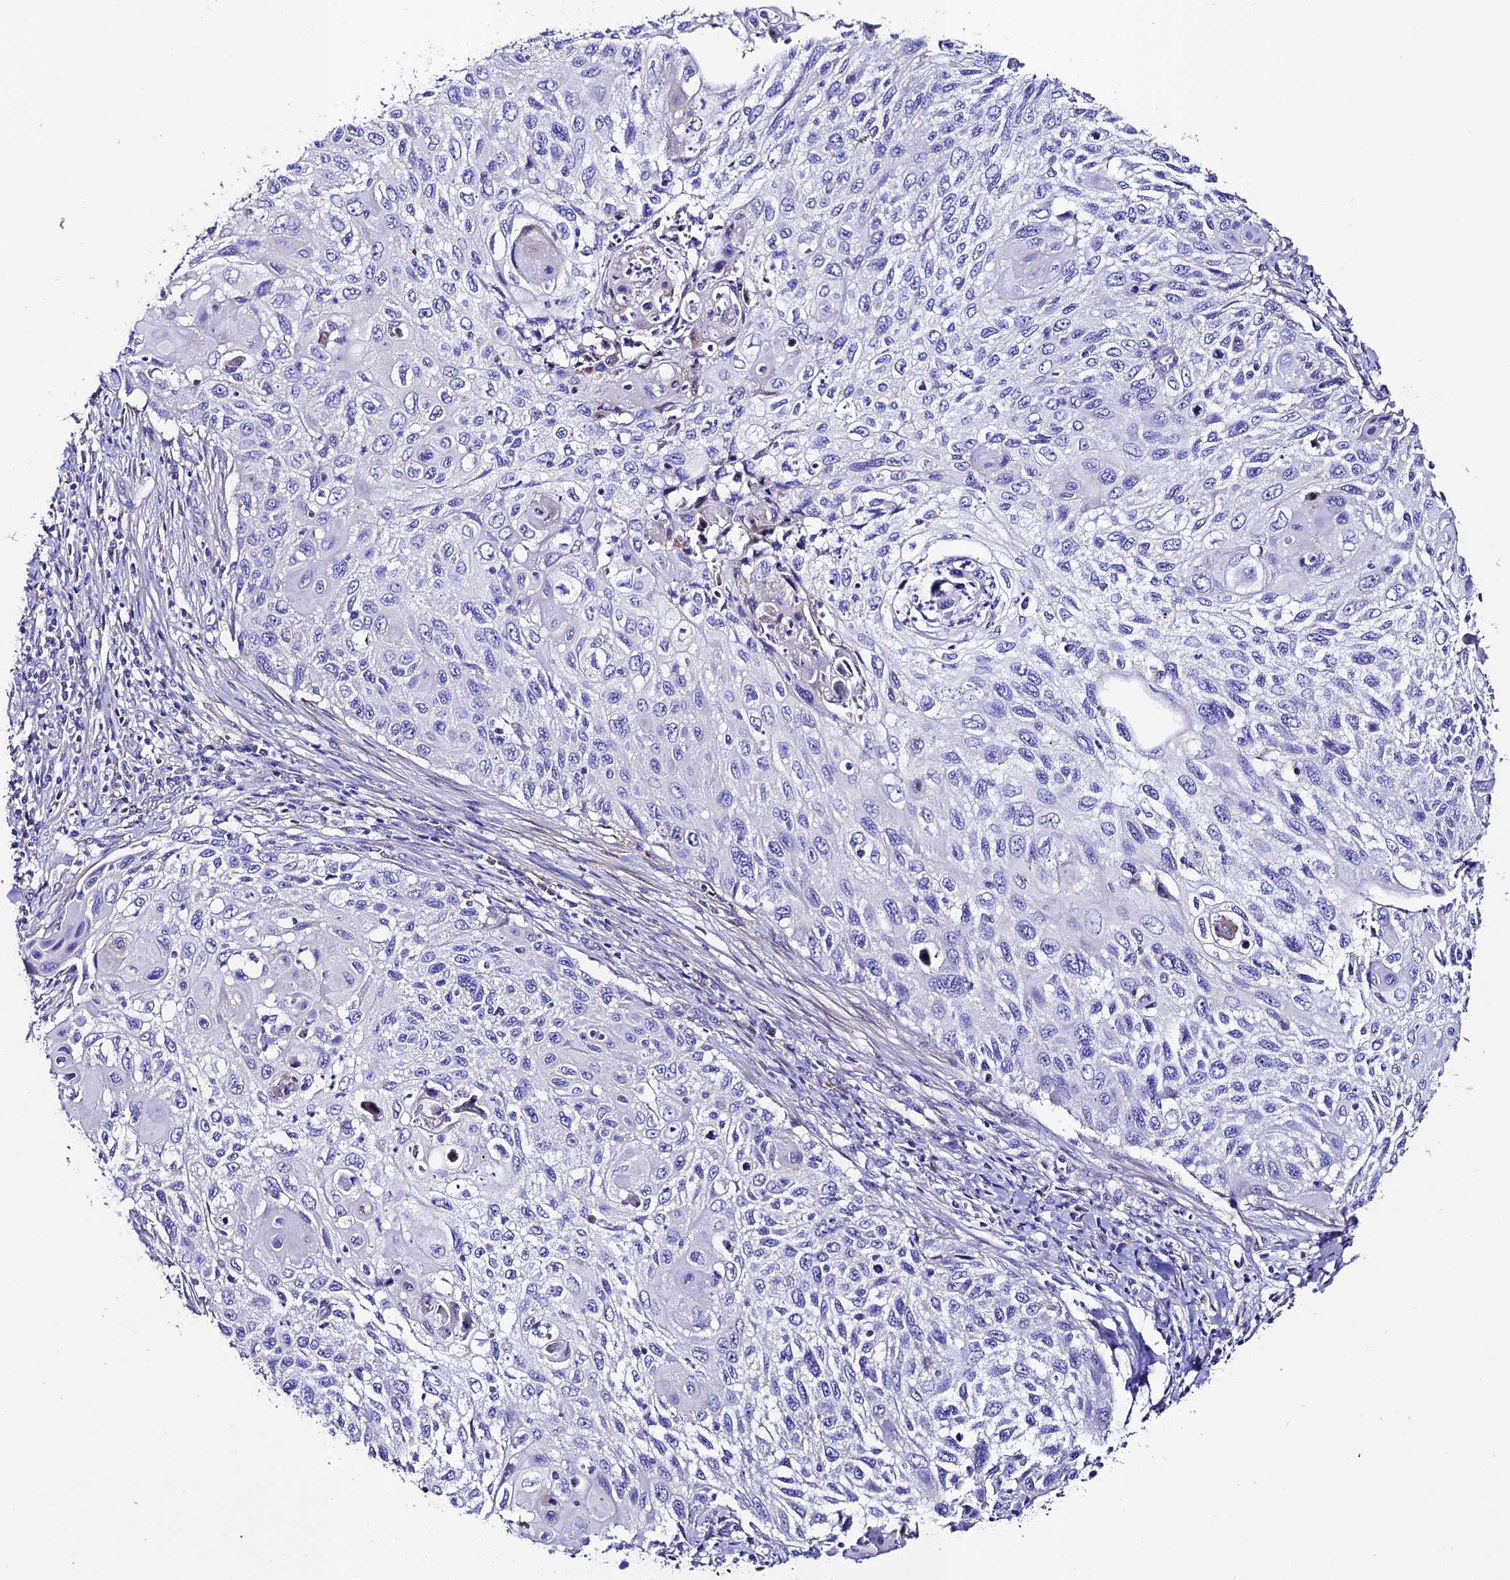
{"staining": {"intensity": "negative", "quantity": "none", "location": "none"}, "tissue": "cervical cancer", "cell_type": "Tumor cells", "image_type": "cancer", "snomed": [{"axis": "morphology", "description": "Squamous cell carcinoma, NOS"}, {"axis": "topography", "description": "Cervix"}], "caption": "Immunohistochemistry (IHC) image of human cervical cancer (squamous cell carcinoma) stained for a protein (brown), which displays no staining in tumor cells. (DAB (3,3'-diaminobenzidine) immunohistochemistry, high magnification).", "gene": "OR51Q1", "patient": {"sex": "female", "age": 70}}